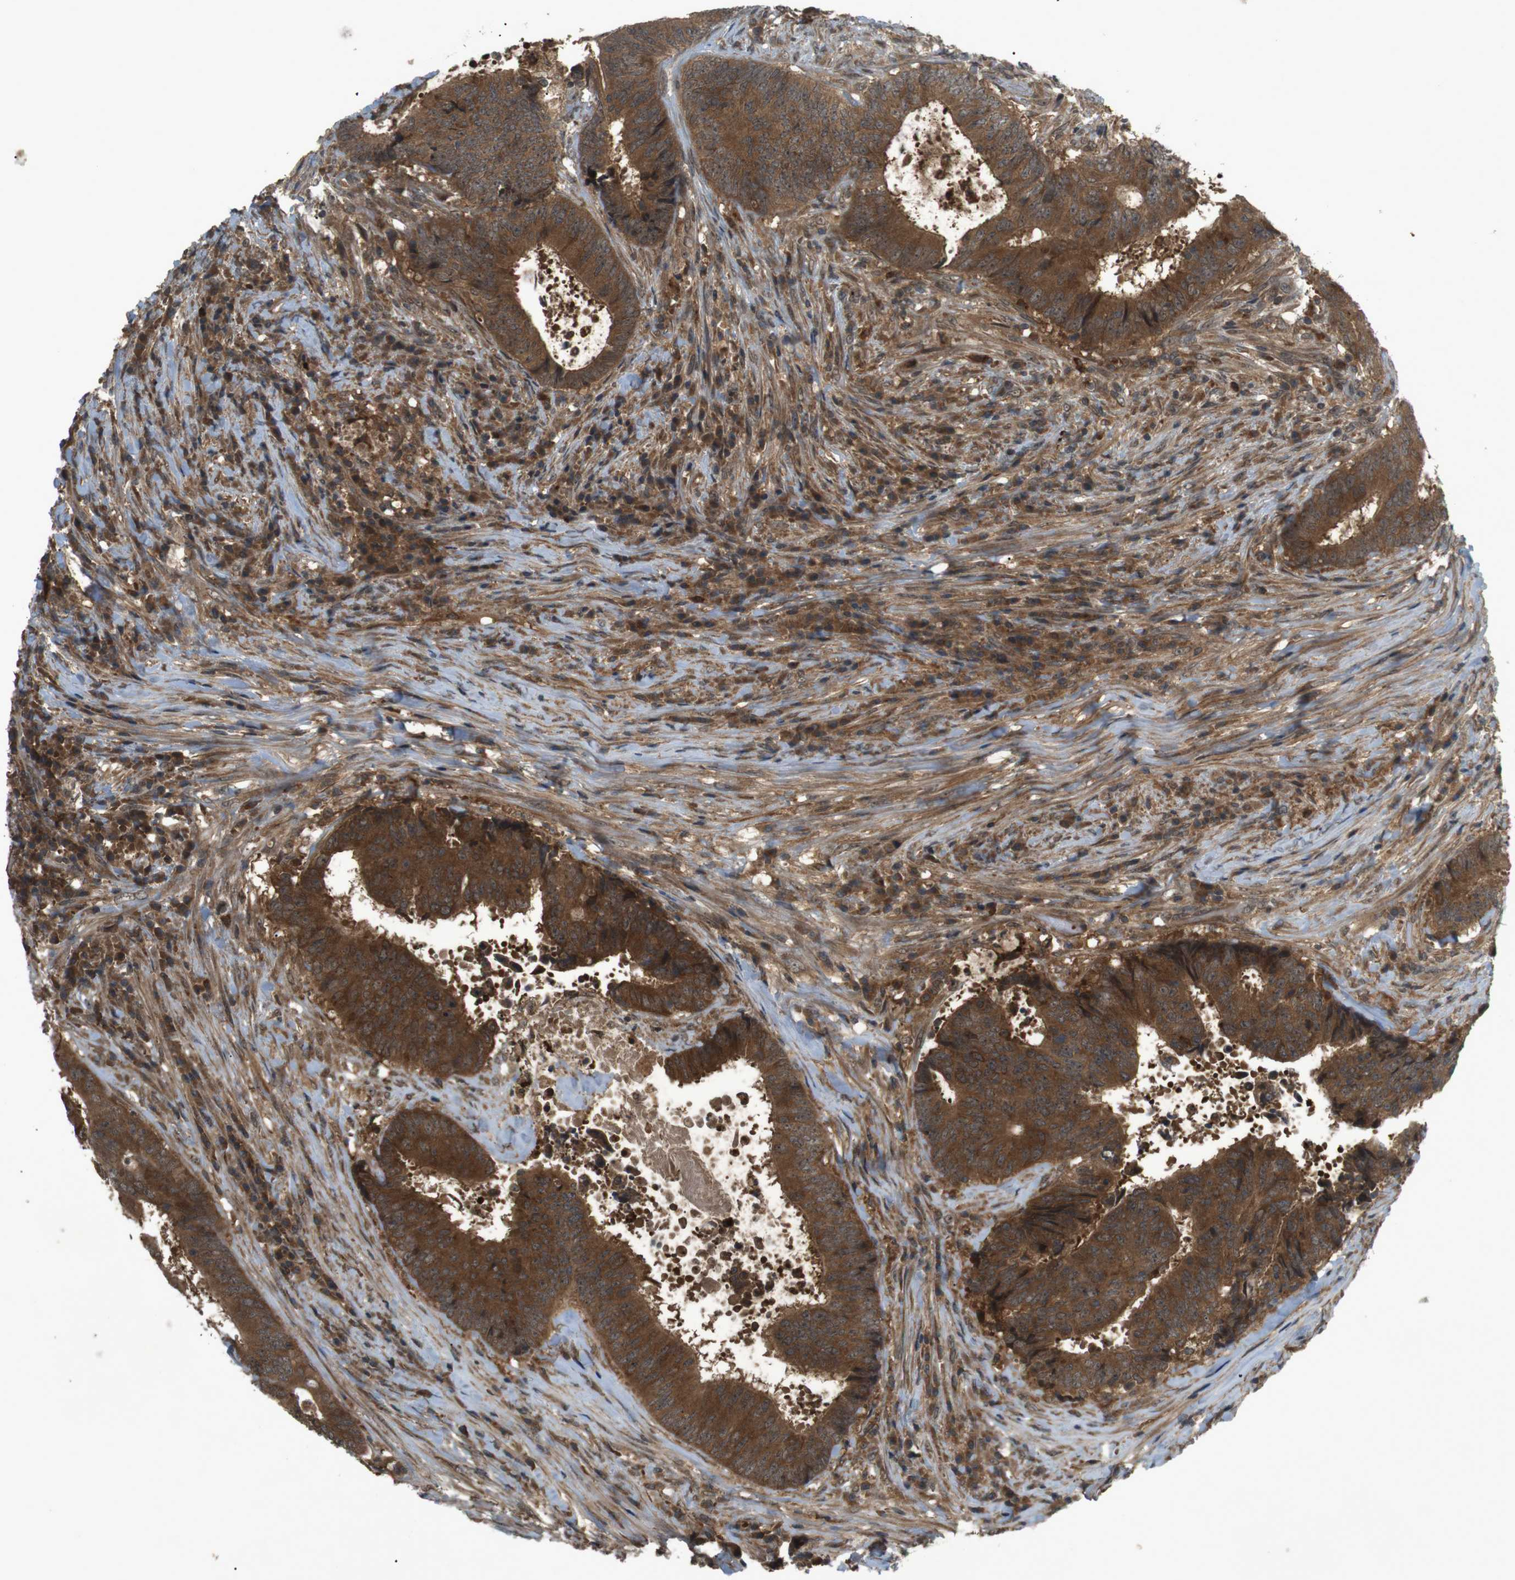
{"staining": {"intensity": "strong", "quantity": ">75%", "location": "cytoplasmic/membranous"}, "tissue": "colorectal cancer", "cell_type": "Tumor cells", "image_type": "cancer", "snomed": [{"axis": "morphology", "description": "Adenocarcinoma, NOS"}, {"axis": "topography", "description": "Rectum"}], "caption": "Approximately >75% of tumor cells in colorectal adenocarcinoma display strong cytoplasmic/membranous protein expression as visualized by brown immunohistochemical staining.", "gene": "NFKBIE", "patient": {"sex": "male", "age": 72}}